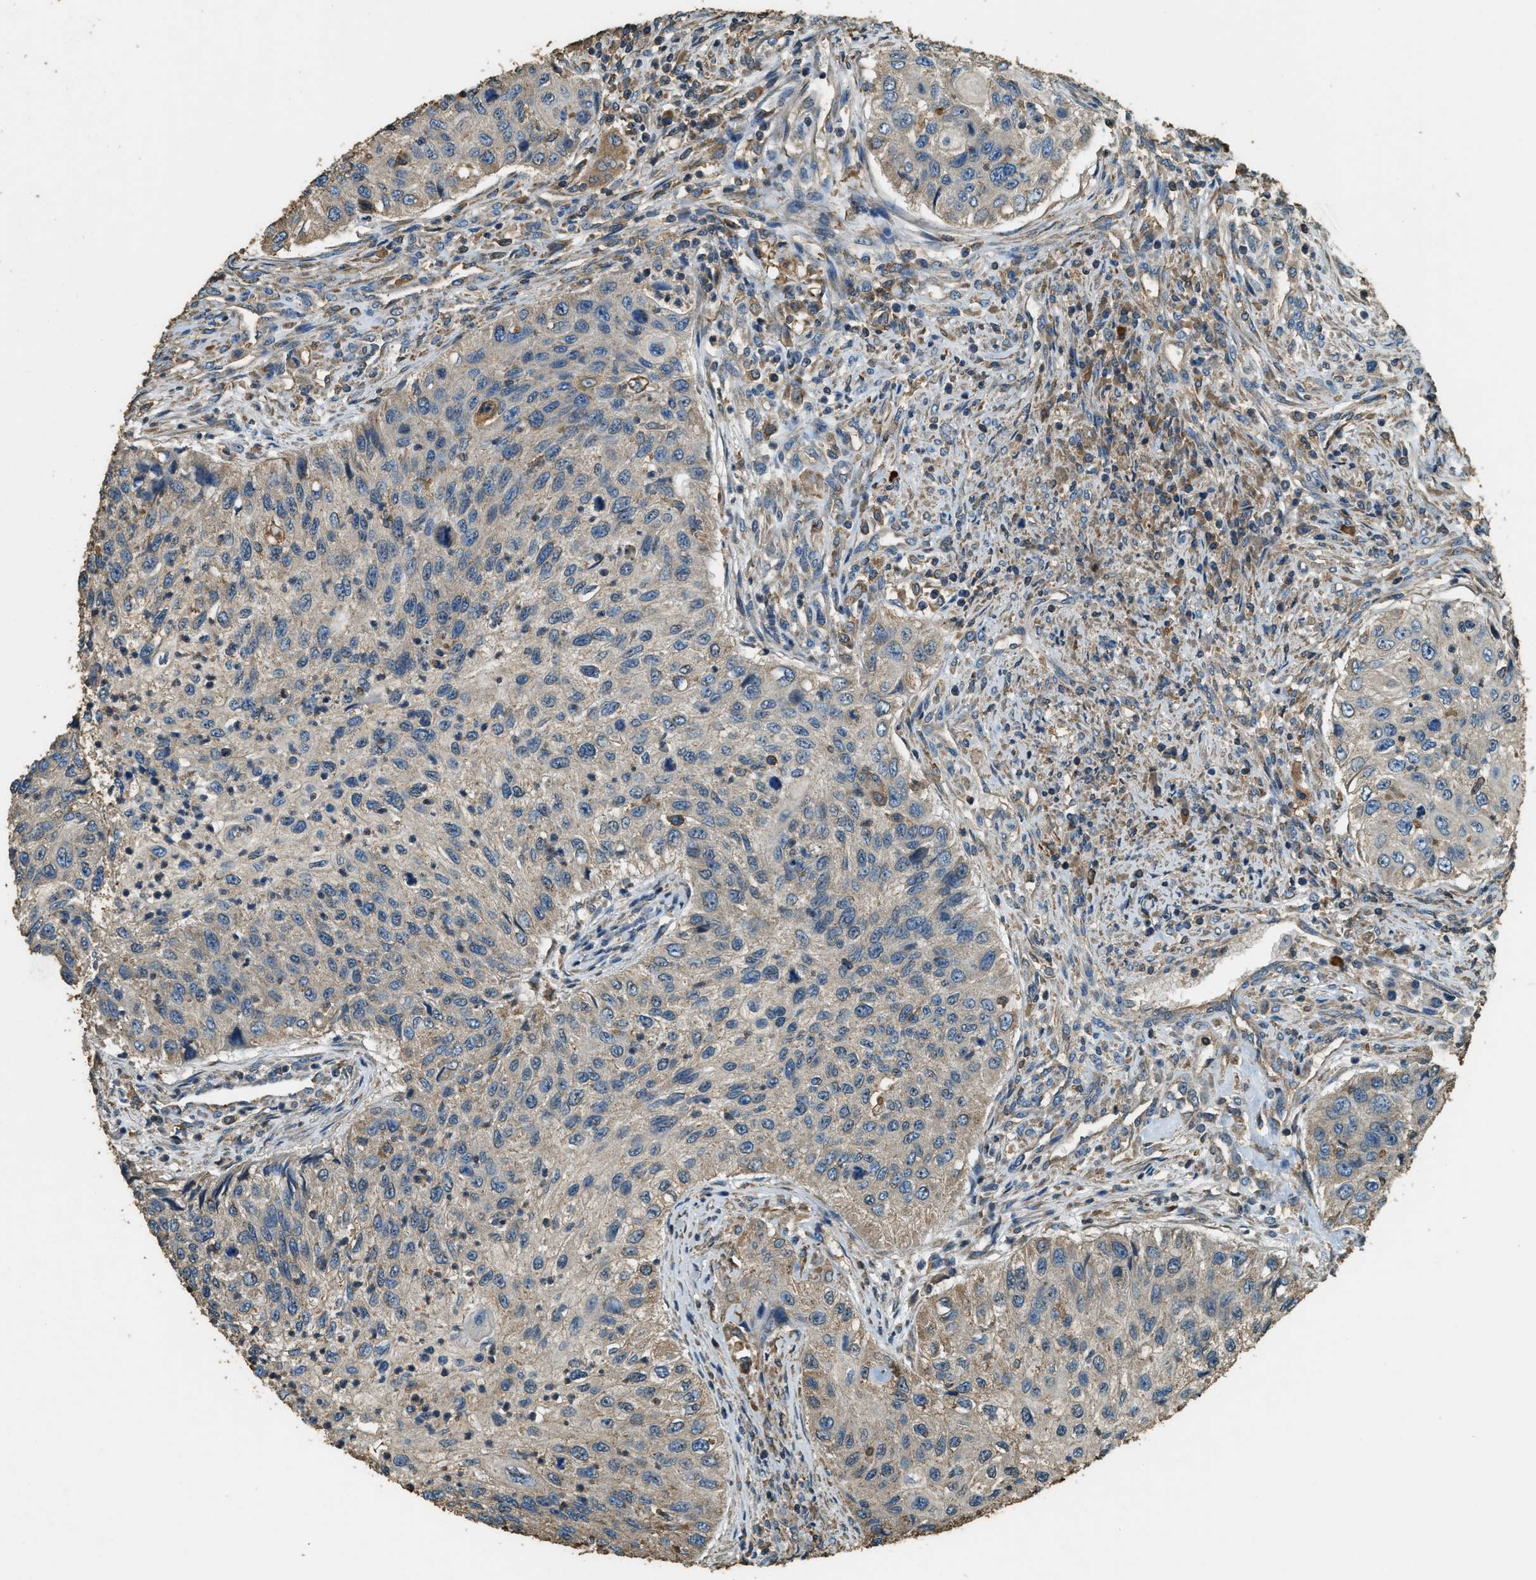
{"staining": {"intensity": "weak", "quantity": ">75%", "location": "cytoplasmic/membranous"}, "tissue": "urothelial cancer", "cell_type": "Tumor cells", "image_type": "cancer", "snomed": [{"axis": "morphology", "description": "Urothelial carcinoma, High grade"}, {"axis": "topography", "description": "Urinary bladder"}], "caption": "Protein staining reveals weak cytoplasmic/membranous positivity in approximately >75% of tumor cells in high-grade urothelial carcinoma. (Brightfield microscopy of DAB IHC at high magnification).", "gene": "ERGIC1", "patient": {"sex": "female", "age": 60}}